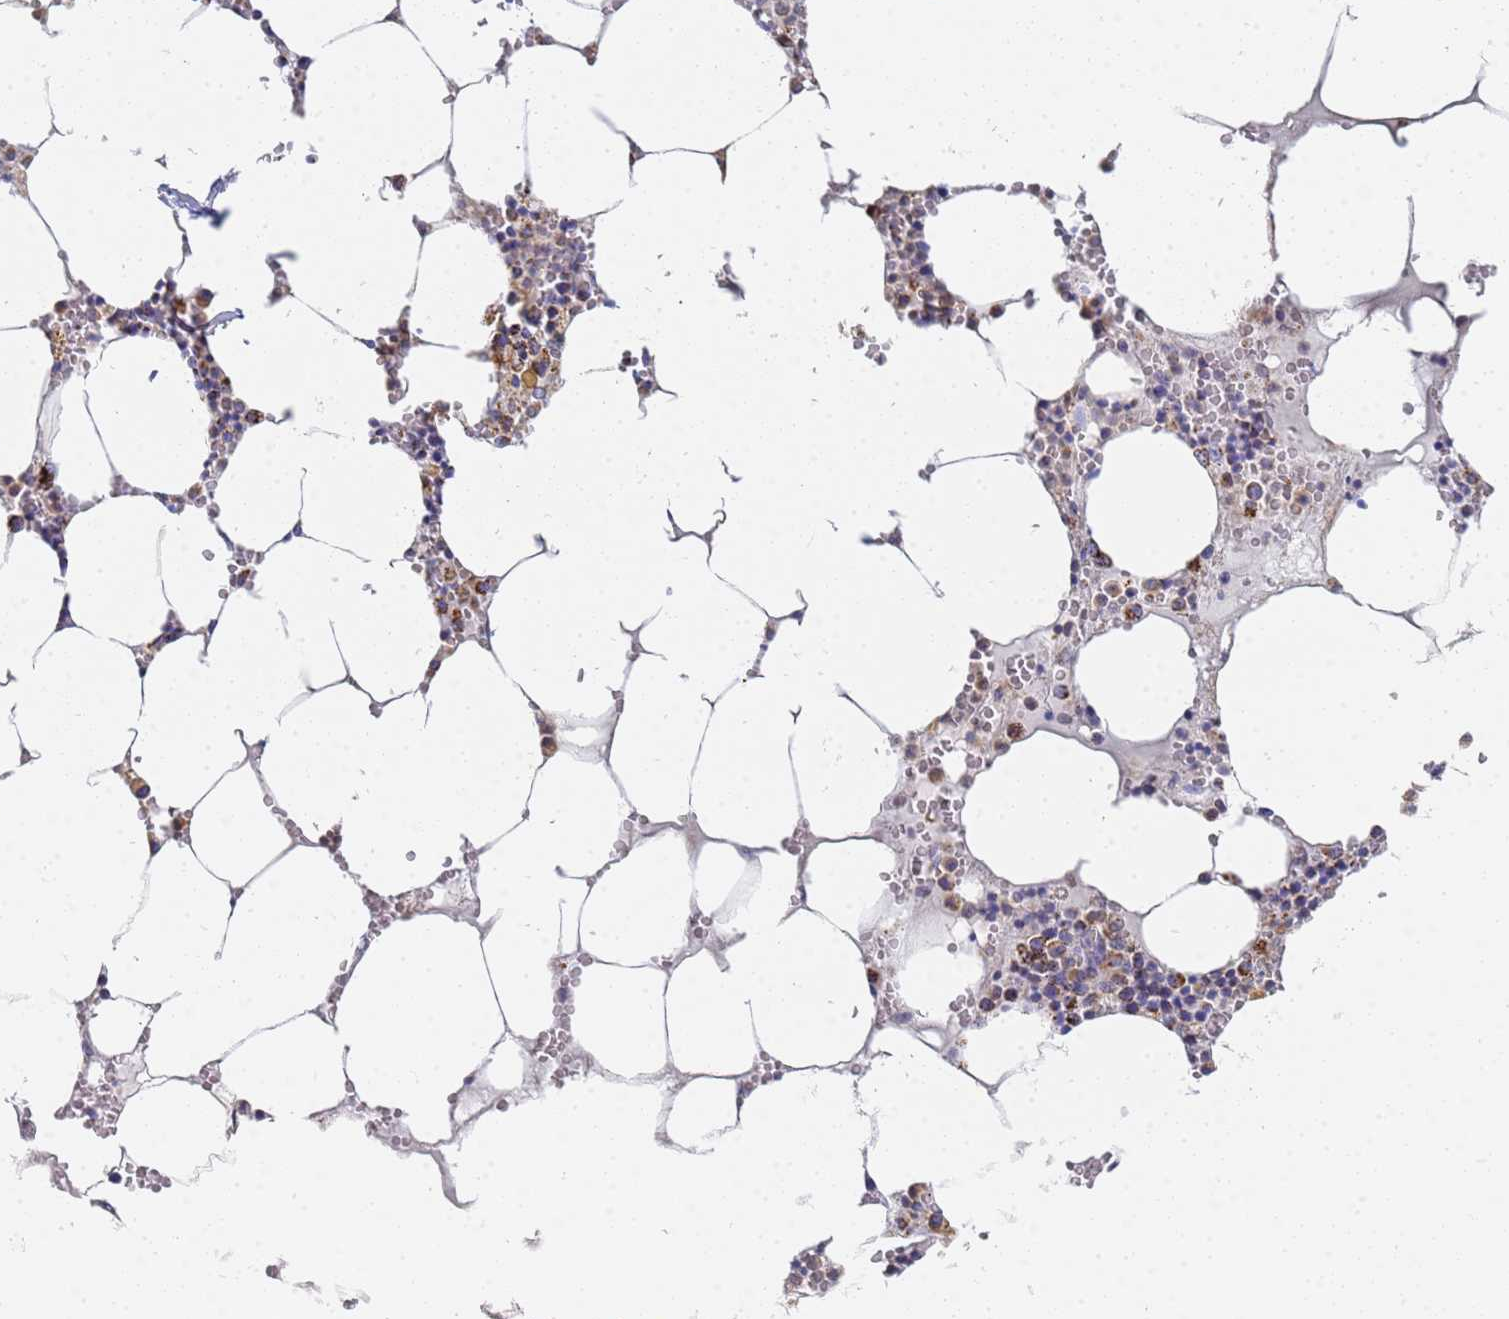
{"staining": {"intensity": "negative", "quantity": "none", "location": "none"}, "tissue": "bone marrow", "cell_type": "Hematopoietic cells", "image_type": "normal", "snomed": [{"axis": "morphology", "description": "Normal tissue, NOS"}, {"axis": "topography", "description": "Bone marrow"}], "caption": "A histopathology image of bone marrow stained for a protein exhibits no brown staining in hematopoietic cells. The staining was performed using DAB (3,3'-diaminobenzidine) to visualize the protein expression in brown, while the nuclei were stained in blue with hematoxylin (Magnification: 20x).", "gene": "CNIH4", "patient": {"sex": "male", "age": 70}}